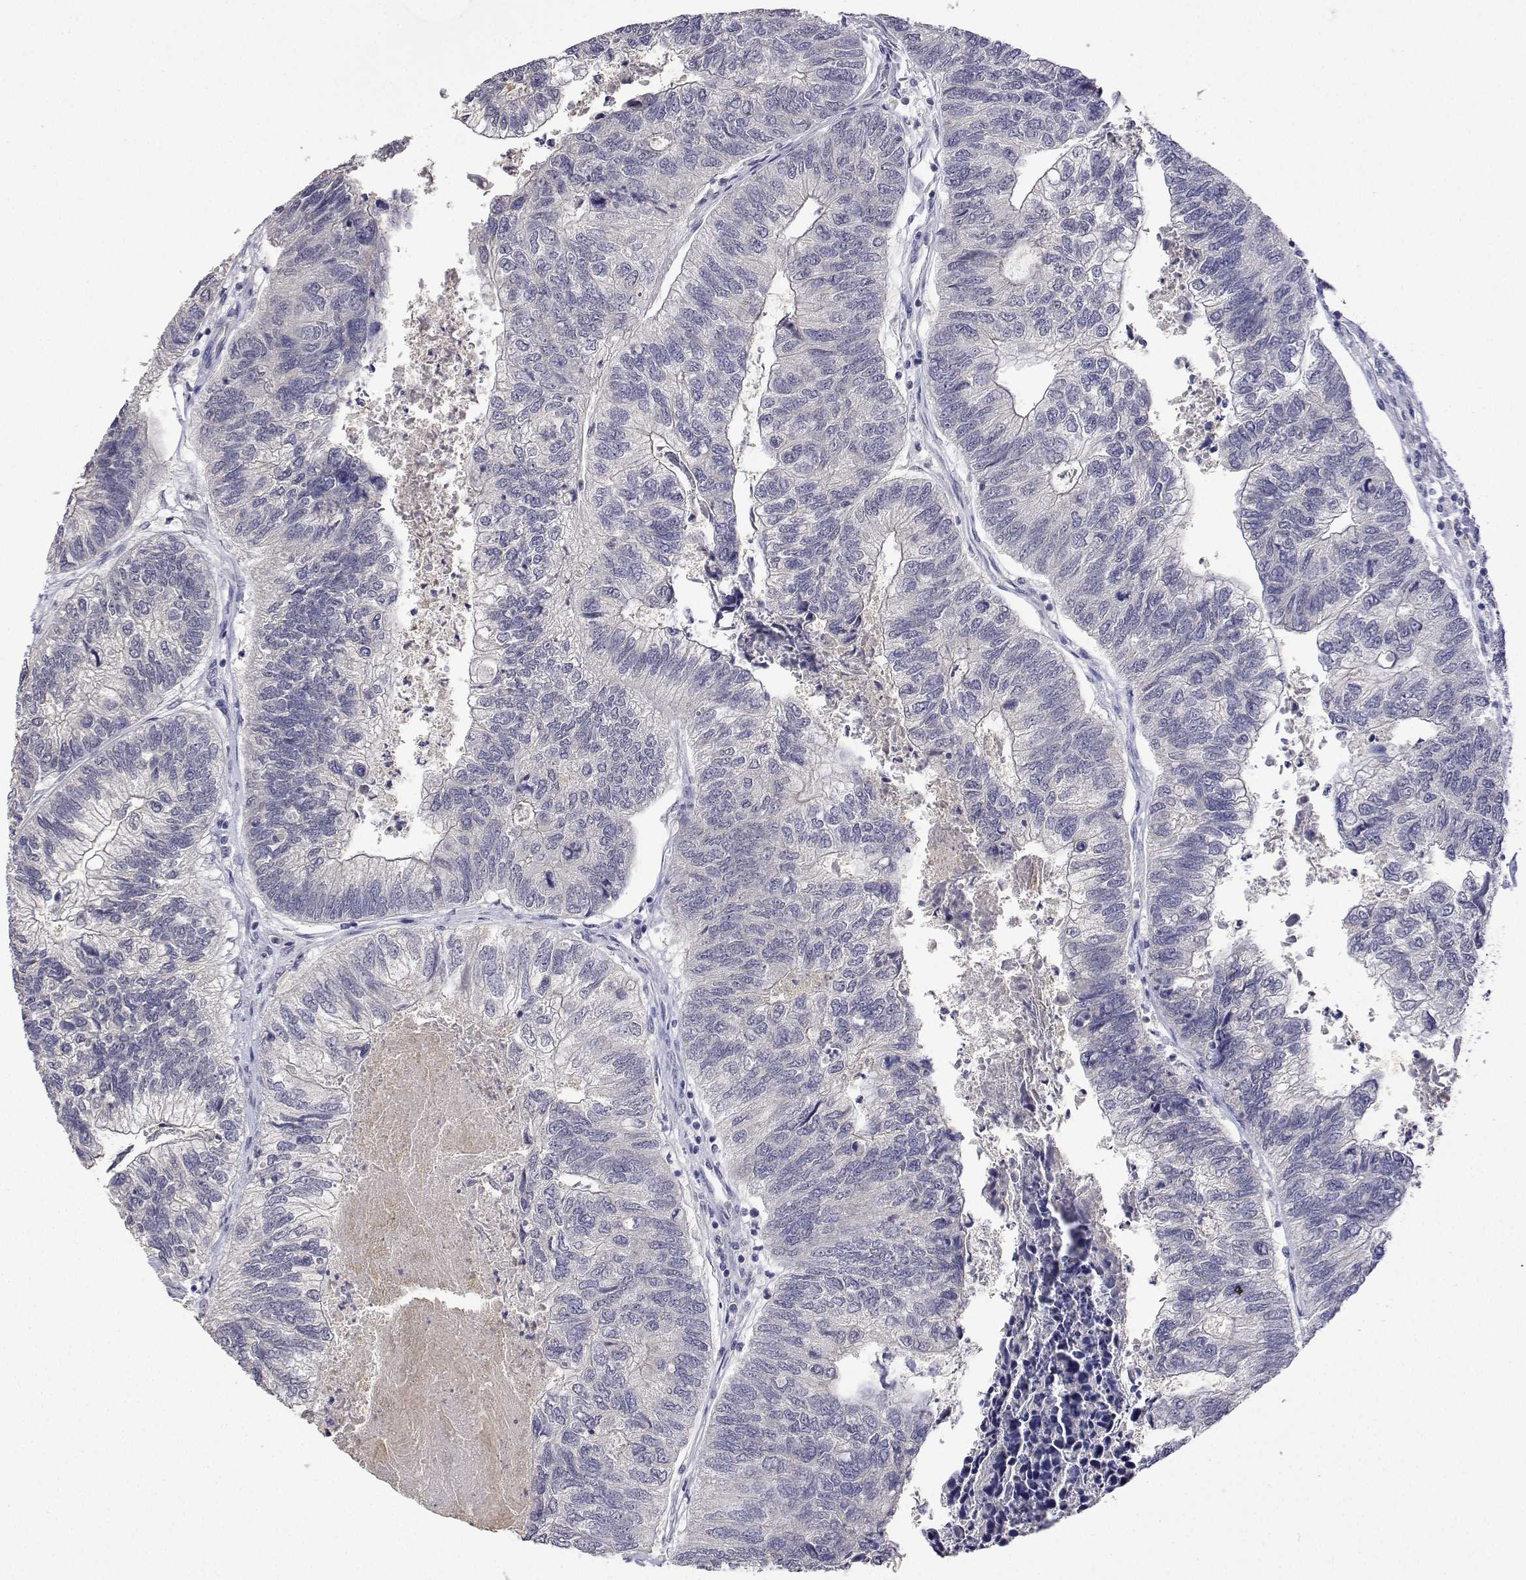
{"staining": {"intensity": "negative", "quantity": "none", "location": "none"}, "tissue": "colorectal cancer", "cell_type": "Tumor cells", "image_type": "cancer", "snomed": [{"axis": "morphology", "description": "Adenocarcinoma, NOS"}, {"axis": "topography", "description": "Colon"}], "caption": "Immunohistochemistry of colorectal cancer (adenocarcinoma) shows no positivity in tumor cells.", "gene": "PLCB1", "patient": {"sex": "female", "age": 67}}